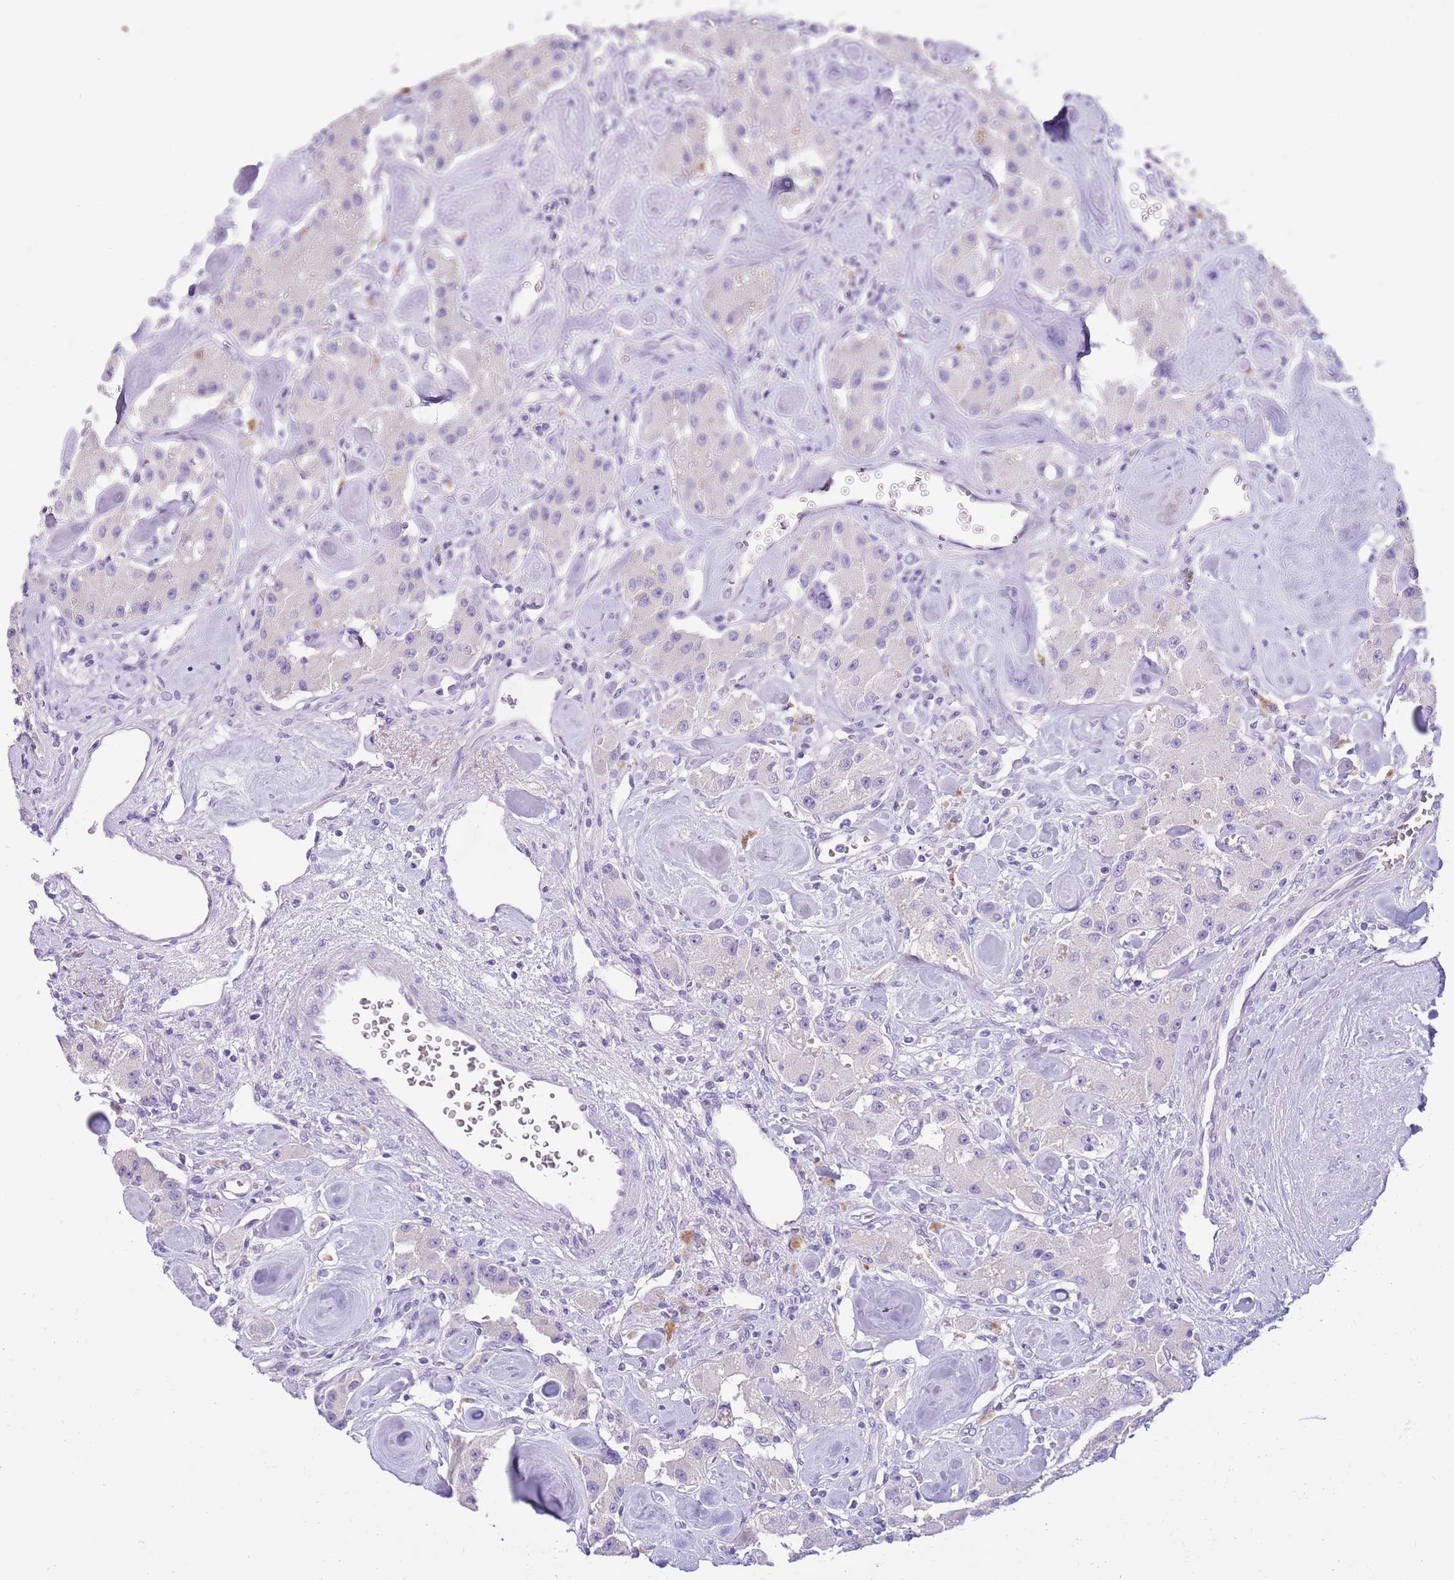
{"staining": {"intensity": "negative", "quantity": "none", "location": "none"}, "tissue": "carcinoid", "cell_type": "Tumor cells", "image_type": "cancer", "snomed": [{"axis": "morphology", "description": "Carcinoid, malignant, NOS"}, {"axis": "topography", "description": "Pancreas"}], "caption": "IHC histopathology image of neoplastic tissue: human carcinoid stained with DAB (3,3'-diaminobenzidine) shows no significant protein staining in tumor cells. (DAB immunohistochemistry with hematoxylin counter stain).", "gene": "TOX2", "patient": {"sex": "male", "age": 41}}